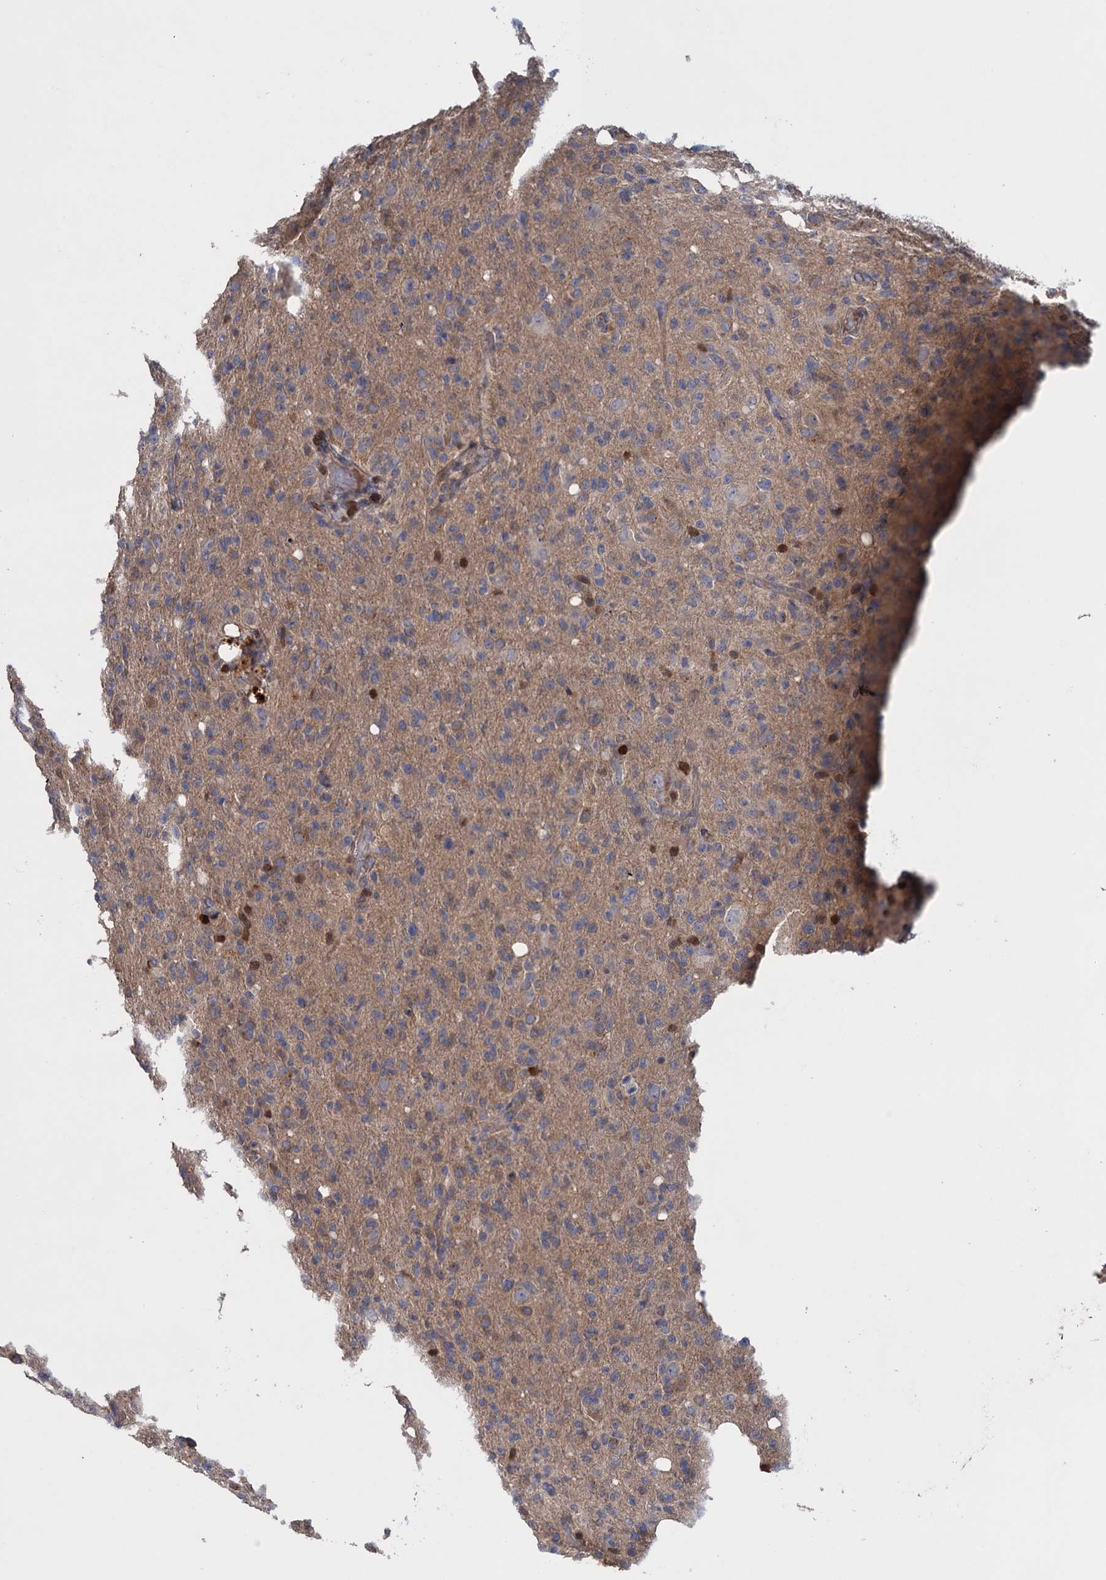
{"staining": {"intensity": "weak", "quantity": "<25%", "location": "cytoplasmic/membranous"}, "tissue": "glioma", "cell_type": "Tumor cells", "image_type": "cancer", "snomed": [{"axis": "morphology", "description": "Glioma, malignant, High grade"}, {"axis": "topography", "description": "Brain"}], "caption": "This is a image of IHC staining of malignant glioma (high-grade), which shows no expression in tumor cells.", "gene": "DGKA", "patient": {"sex": "female", "age": 57}}